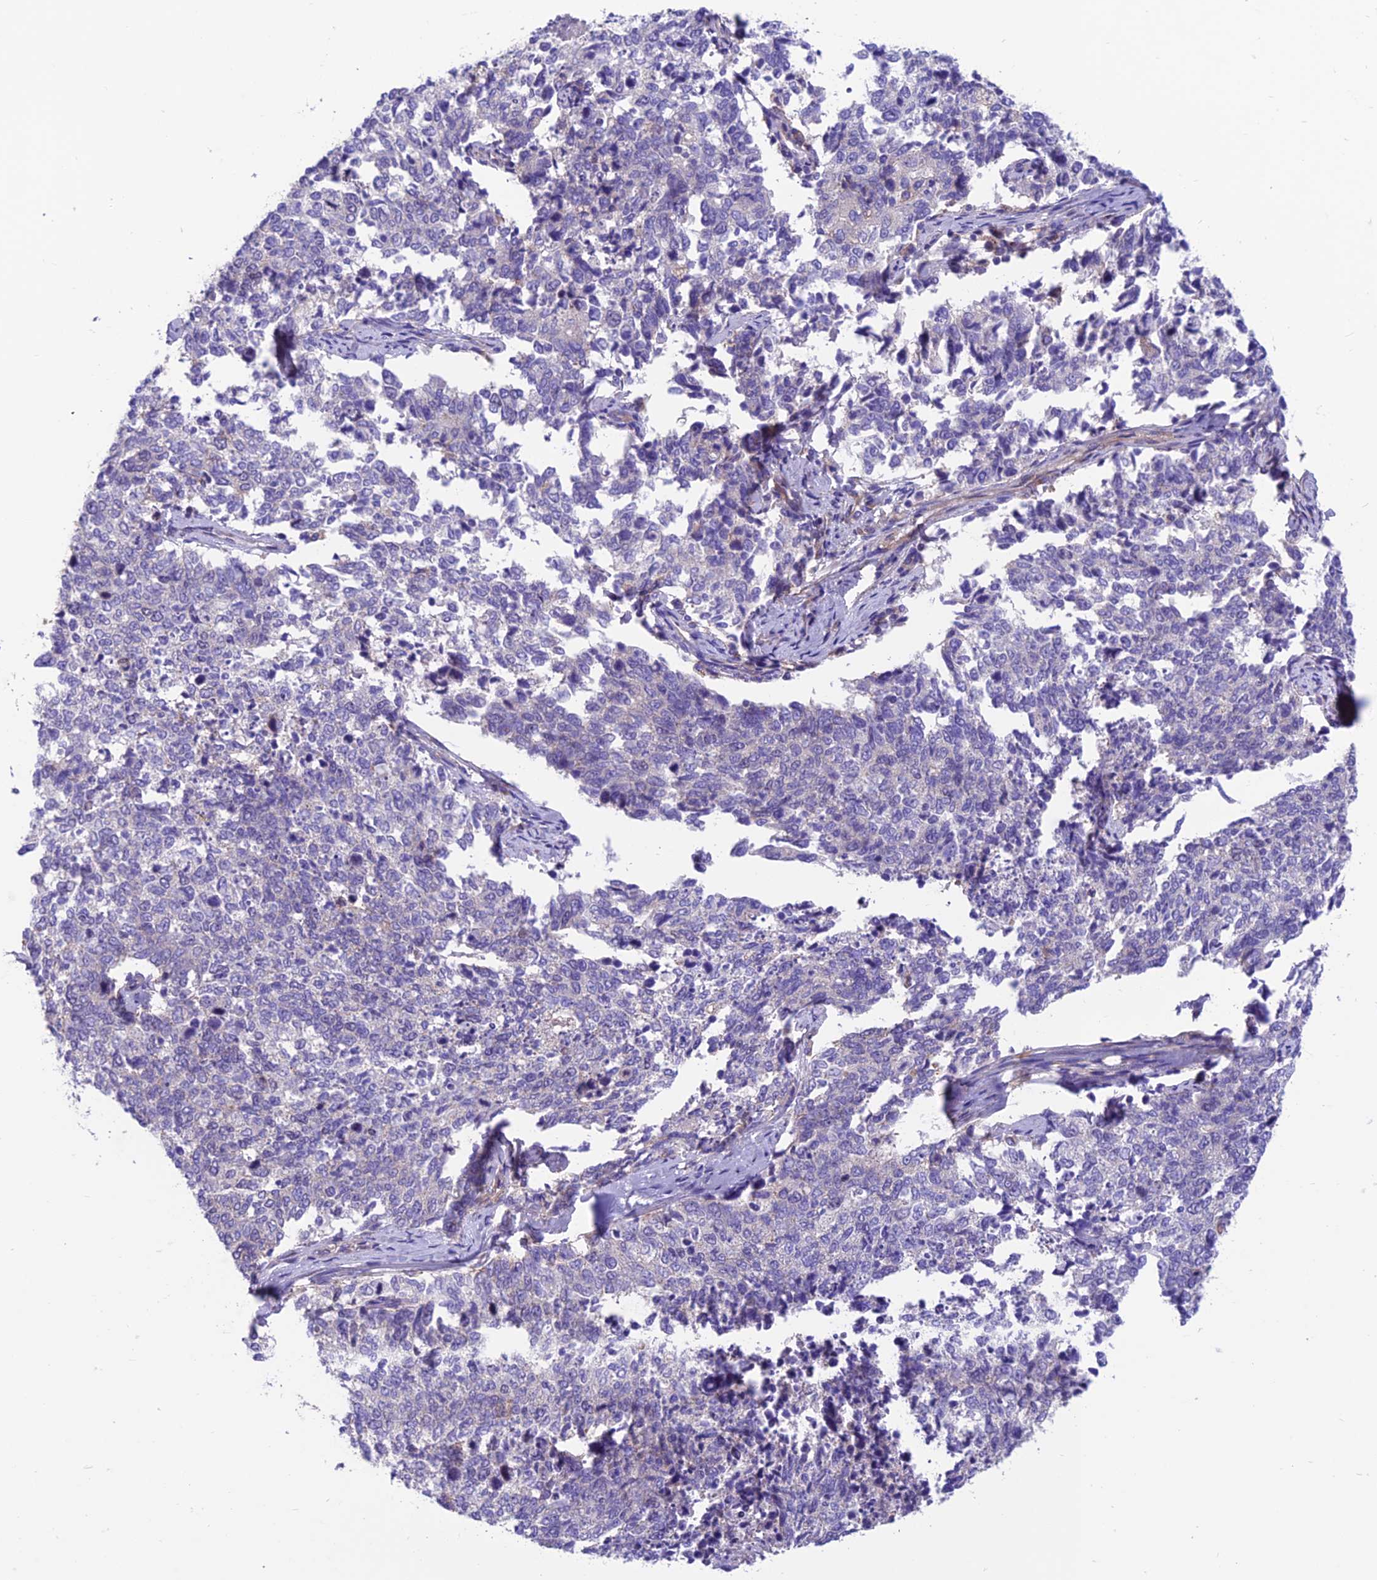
{"staining": {"intensity": "weak", "quantity": "<25%", "location": "cytoplasmic/membranous"}, "tissue": "cervical cancer", "cell_type": "Tumor cells", "image_type": "cancer", "snomed": [{"axis": "morphology", "description": "Squamous cell carcinoma, NOS"}, {"axis": "topography", "description": "Cervix"}], "caption": "The immunohistochemistry image has no significant positivity in tumor cells of squamous cell carcinoma (cervical) tissue.", "gene": "VPS16", "patient": {"sex": "female", "age": 63}}